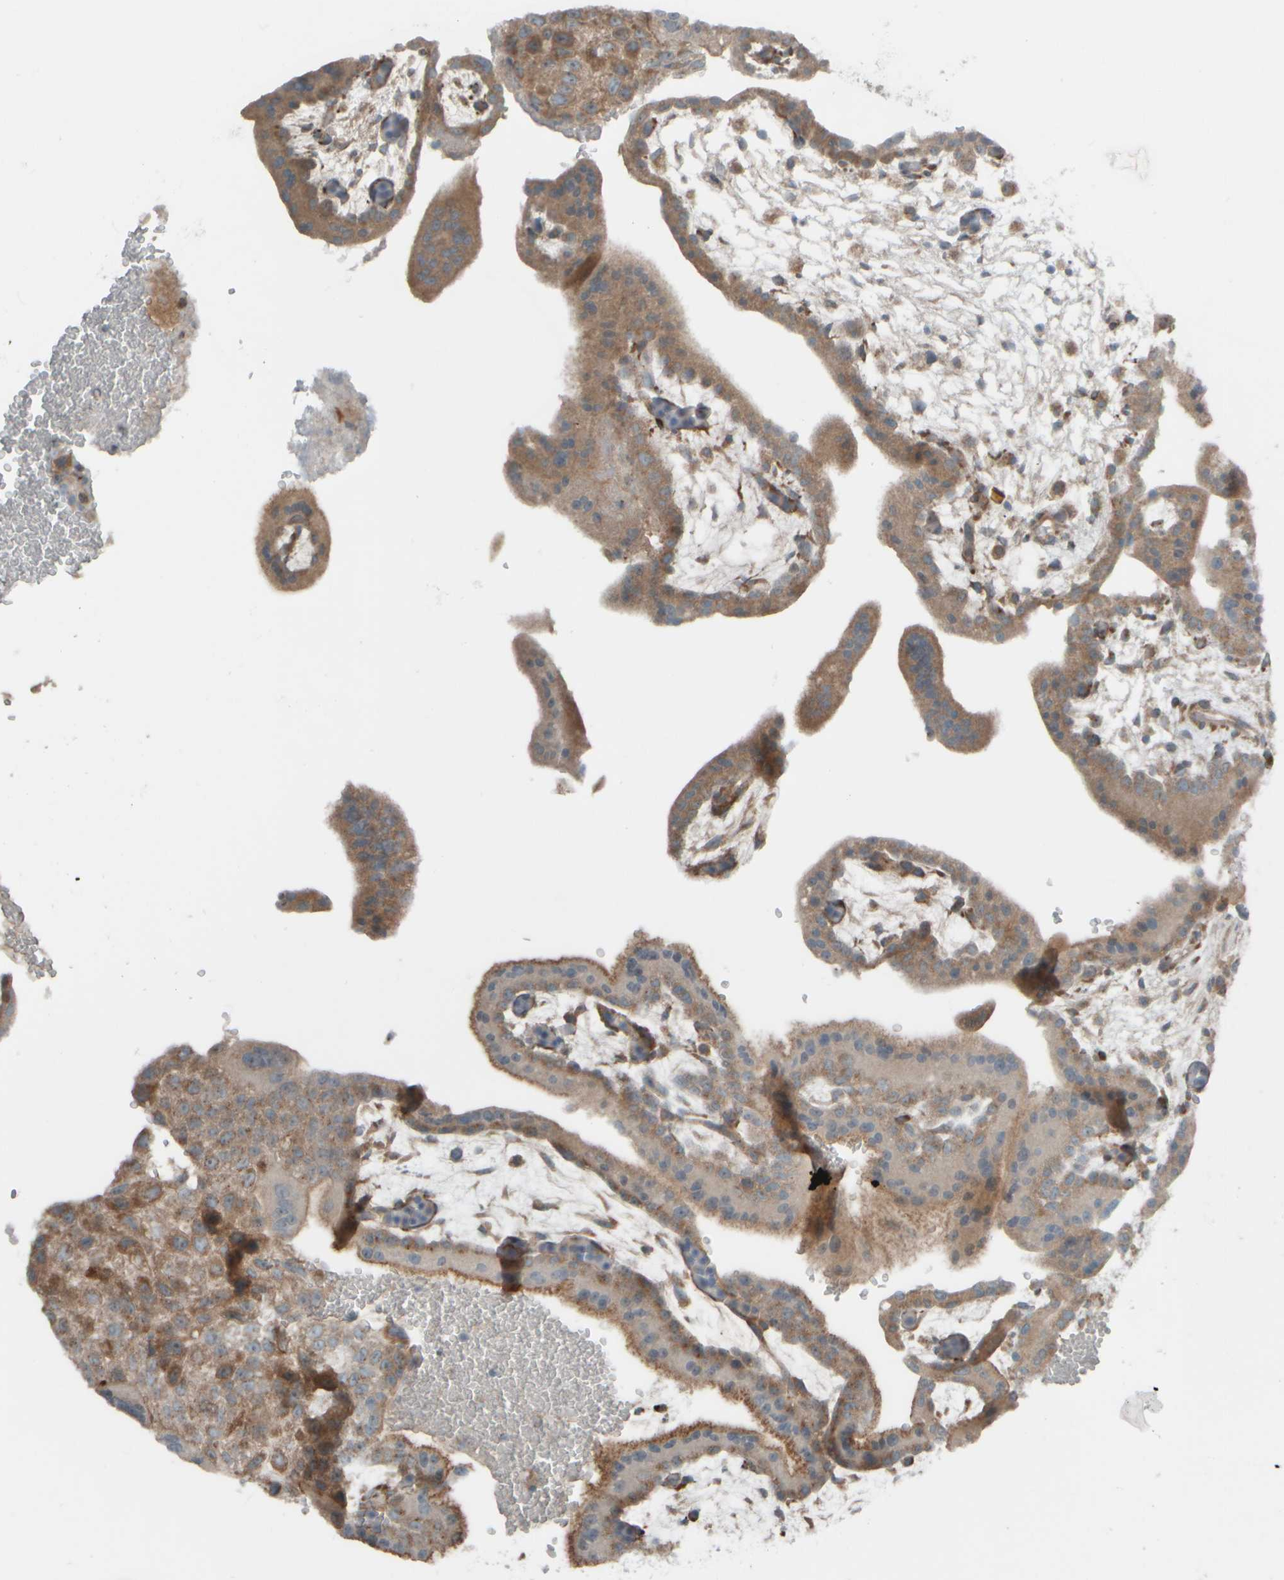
{"staining": {"intensity": "weak", "quantity": ">75%", "location": "cytoplasmic/membranous"}, "tissue": "placenta", "cell_type": "Decidual cells", "image_type": "normal", "snomed": [{"axis": "morphology", "description": "Normal tissue, NOS"}, {"axis": "topography", "description": "Placenta"}], "caption": "IHC micrograph of unremarkable placenta stained for a protein (brown), which exhibits low levels of weak cytoplasmic/membranous staining in about >75% of decidual cells.", "gene": "HGS", "patient": {"sex": "female", "age": 35}}